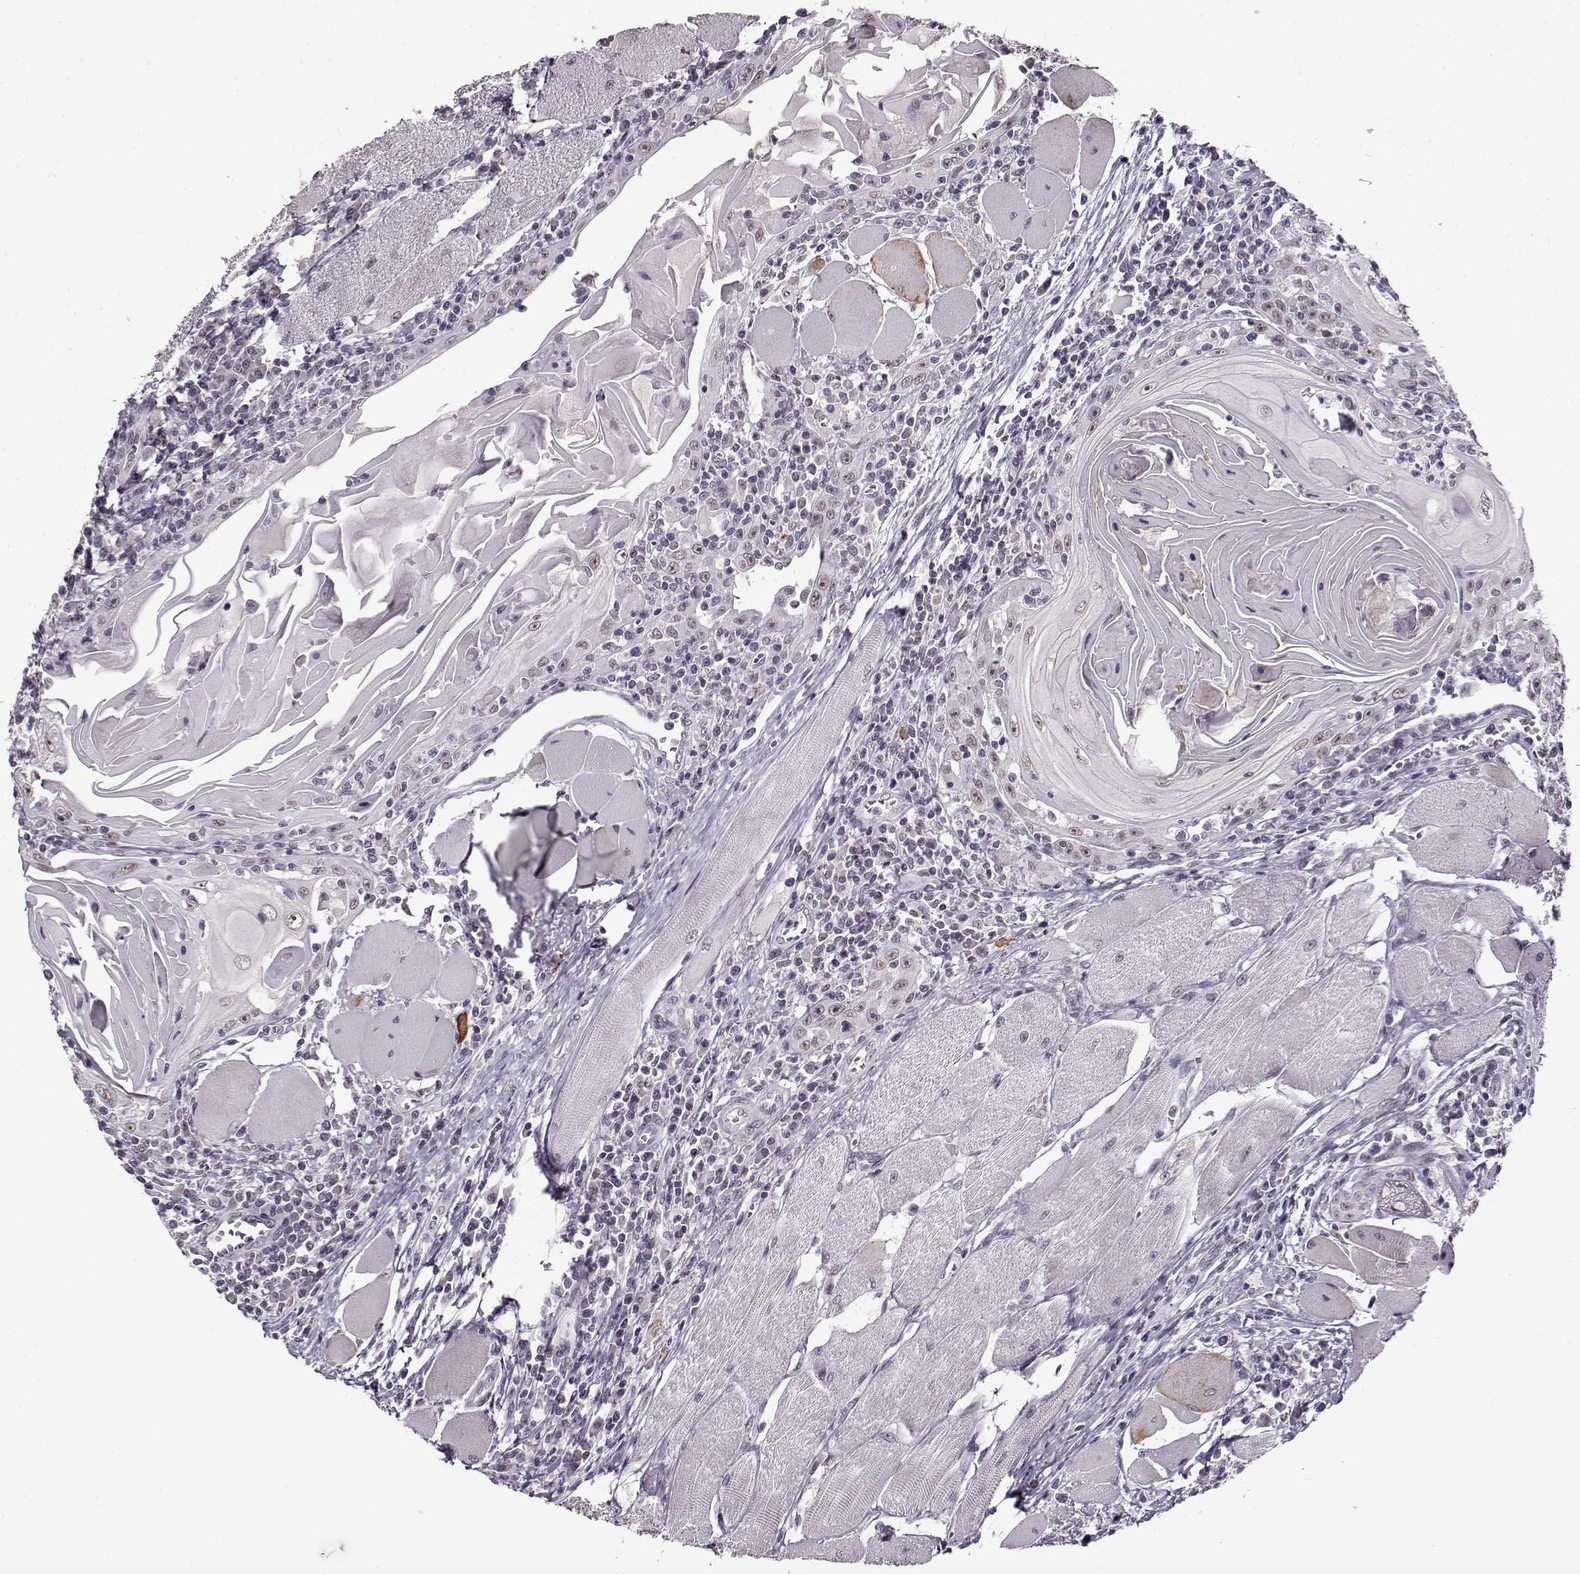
{"staining": {"intensity": "weak", "quantity": "25%-75%", "location": "nuclear"}, "tissue": "head and neck cancer", "cell_type": "Tumor cells", "image_type": "cancer", "snomed": [{"axis": "morphology", "description": "Normal tissue, NOS"}, {"axis": "morphology", "description": "Squamous cell carcinoma, NOS"}, {"axis": "topography", "description": "Oral tissue"}, {"axis": "topography", "description": "Head-Neck"}], "caption": "IHC image of human head and neck squamous cell carcinoma stained for a protein (brown), which demonstrates low levels of weak nuclear staining in about 25%-75% of tumor cells.", "gene": "RP1L1", "patient": {"sex": "male", "age": 52}}